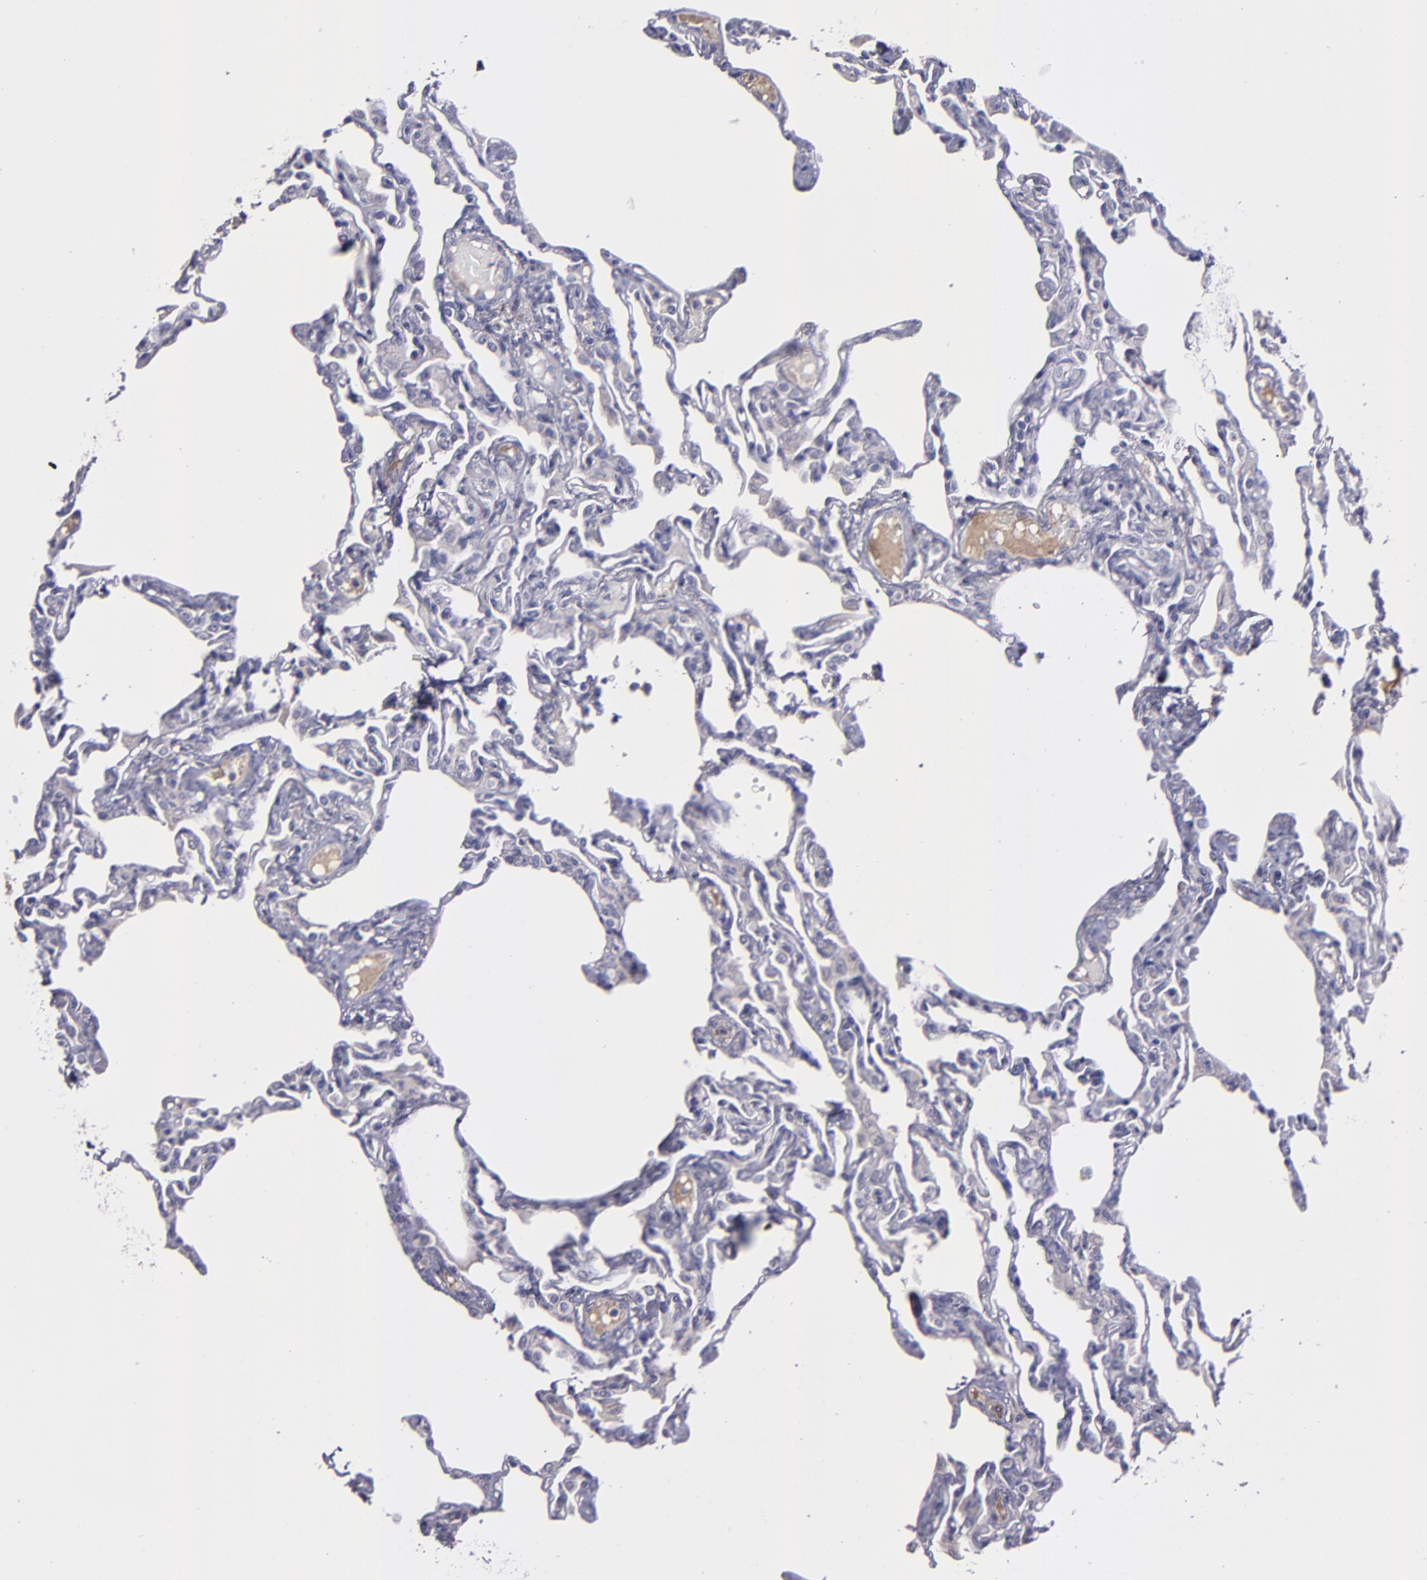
{"staining": {"intensity": "negative", "quantity": "none", "location": "none"}, "tissue": "lung", "cell_type": "Alveolar cells", "image_type": "normal", "snomed": [{"axis": "morphology", "description": "Normal tissue, NOS"}, {"axis": "topography", "description": "Lung"}], "caption": "IHC photomicrograph of unremarkable human lung stained for a protein (brown), which exhibits no positivity in alveolar cells.", "gene": "MASP1", "patient": {"sex": "female", "age": 49}}